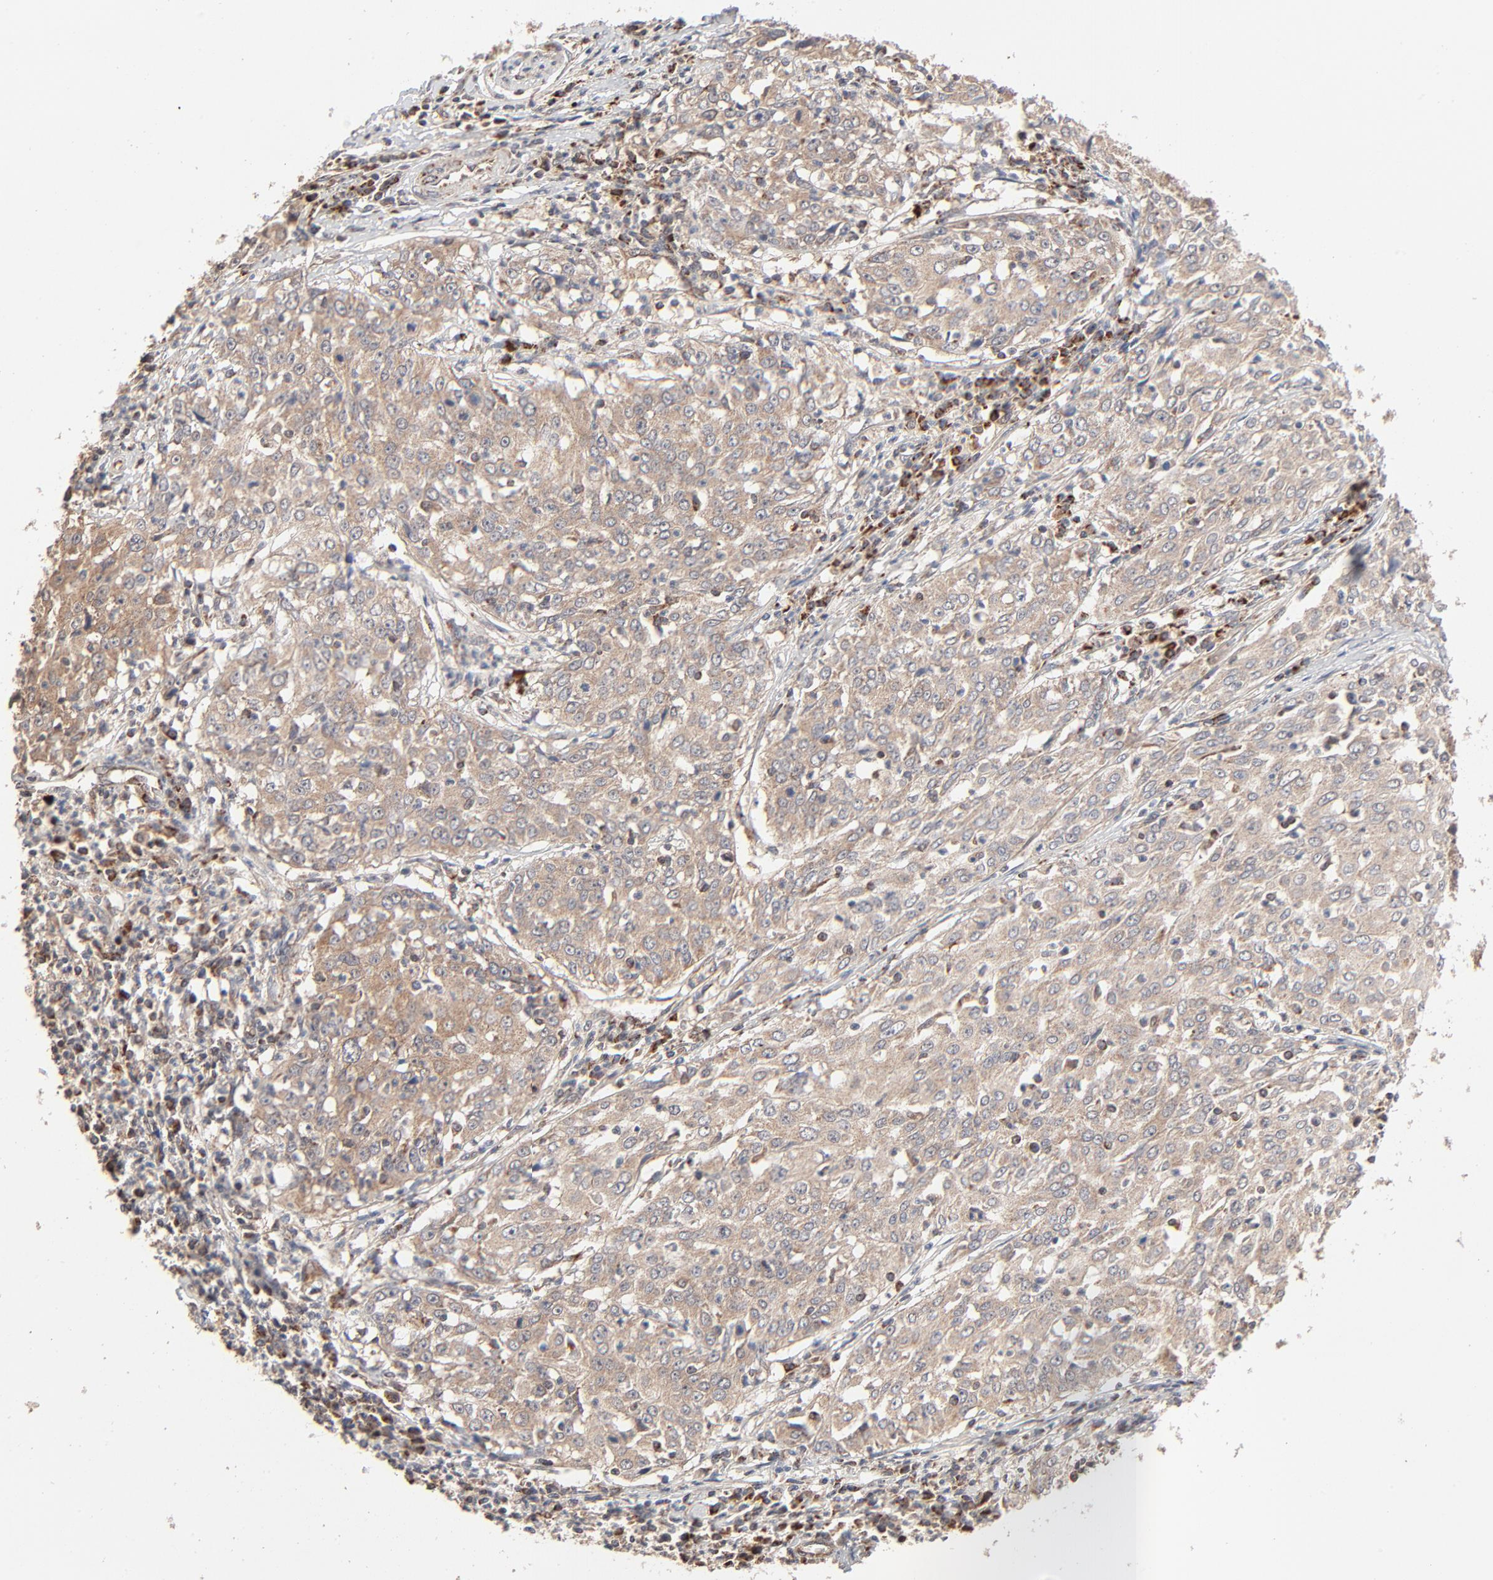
{"staining": {"intensity": "moderate", "quantity": ">75%", "location": "cytoplasmic/membranous"}, "tissue": "cervical cancer", "cell_type": "Tumor cells", "image_type": "cancer", "snomed": [{"axis": "morphology", "description": "Squamous cell carcinoma, NOS"}, {"axis": "topography", "description": "Cervix"}], "caption": "This histopathology image displays IHC staining of human cervical squamous cell carcinoma, with medium moderate cytoplasmic/membranous staining in approximately >75% of tumor cells.", "gene": "ABLIM3", "patient": {"sex": "female", "age": 39}}